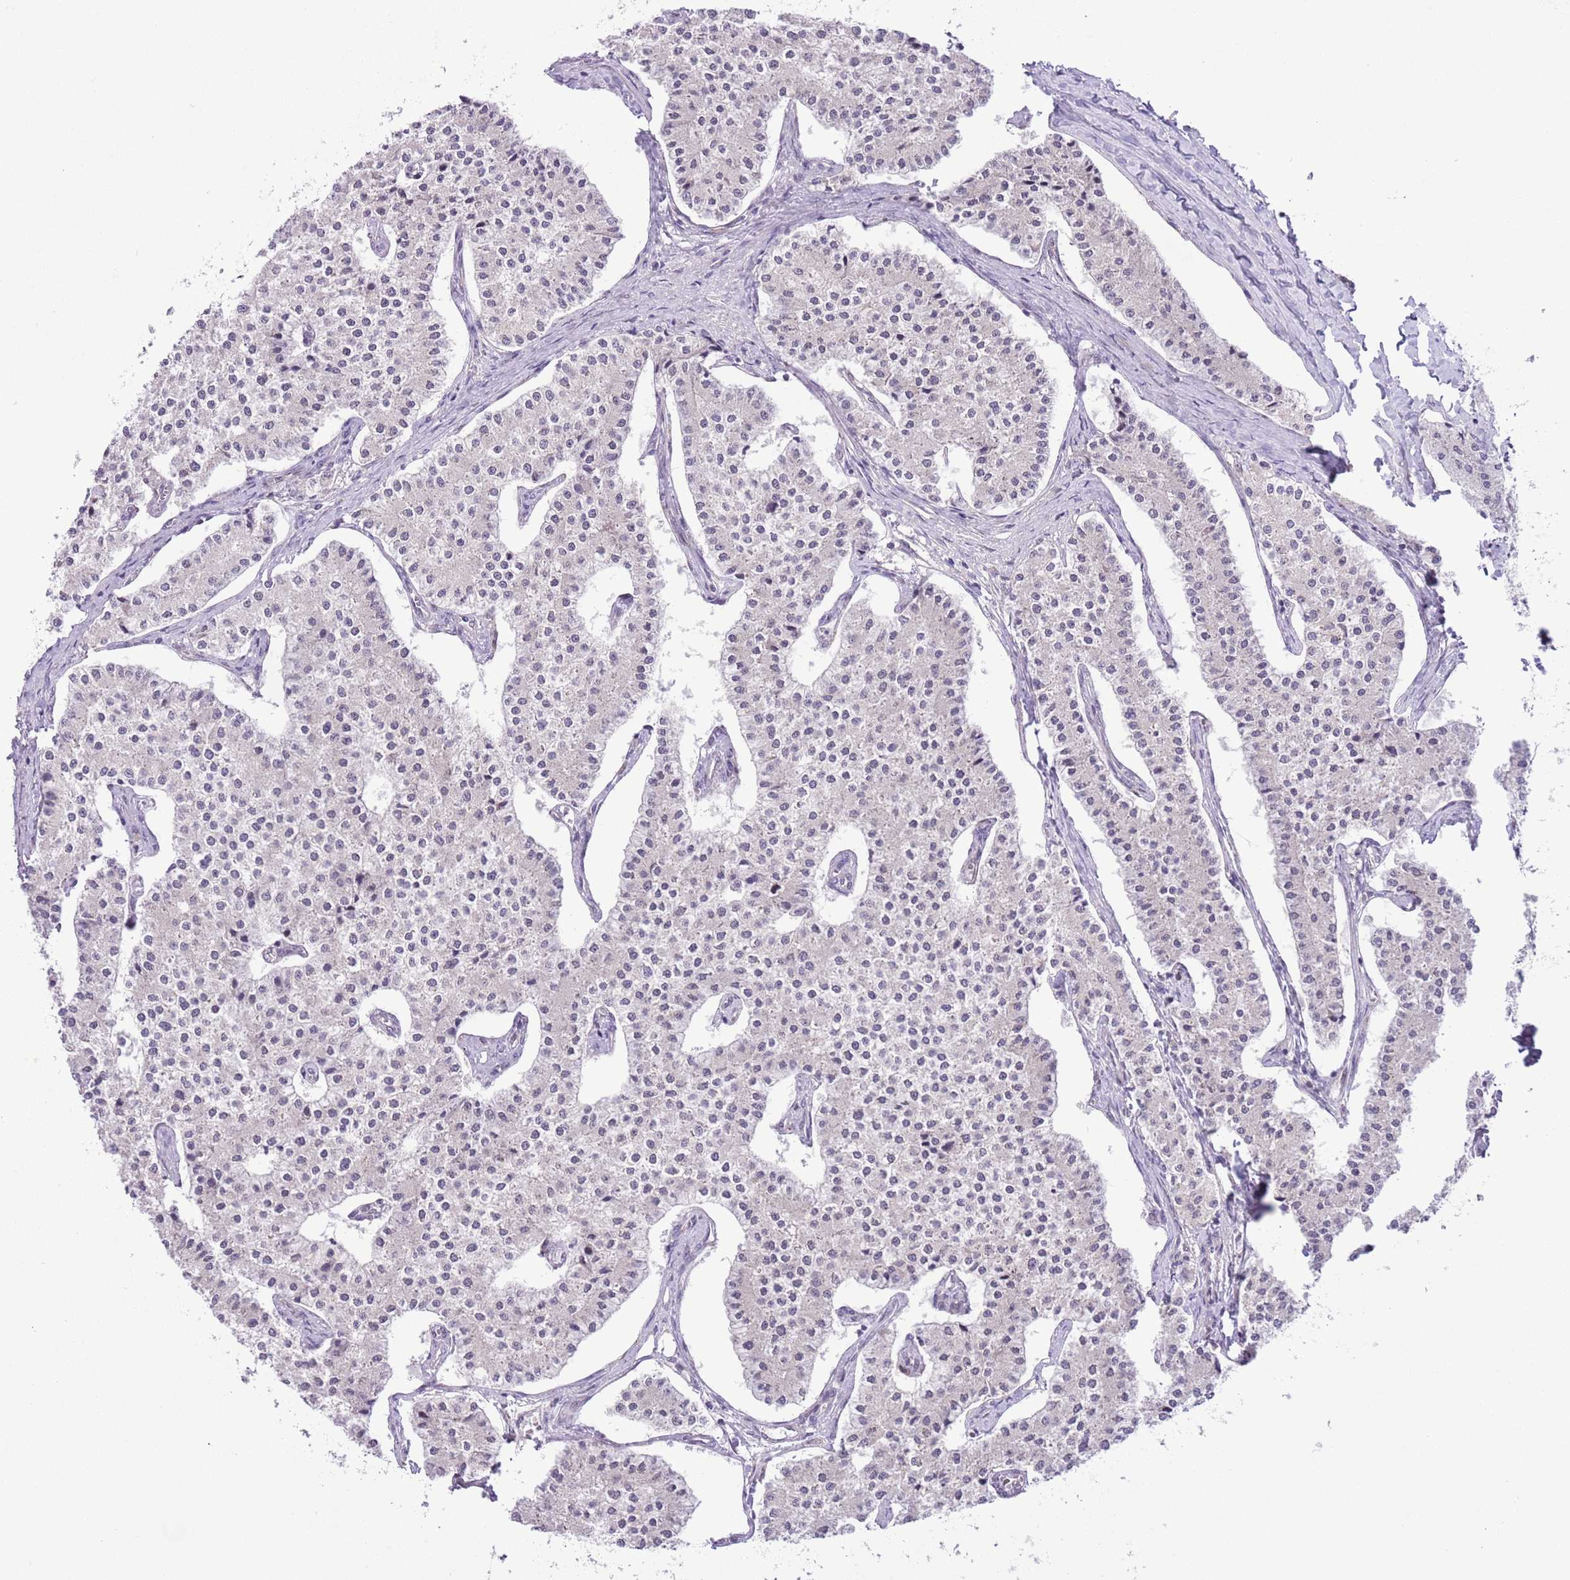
{"staining": {"intensity": "weak", "quantity": "<25%", "location": "cytoplasmic/membranous,nuclear"}, "tissue": "carcinoid", "cell_type": "Tumor cells", "image_type": "cancer", "snomed": [{"axis": "morphology", "description": "Carcinoid, malignant, NOS"}, {"axis": "topography", "description": "Colon"}], "caption": "An IHC photomicrograph of carcinoid is shown. There is no staining in tumor cells of carcinoid. (DAB IHC, high magnification).", "gene": "ZNF576", "patient": {"sex": "female", "age": 52}}